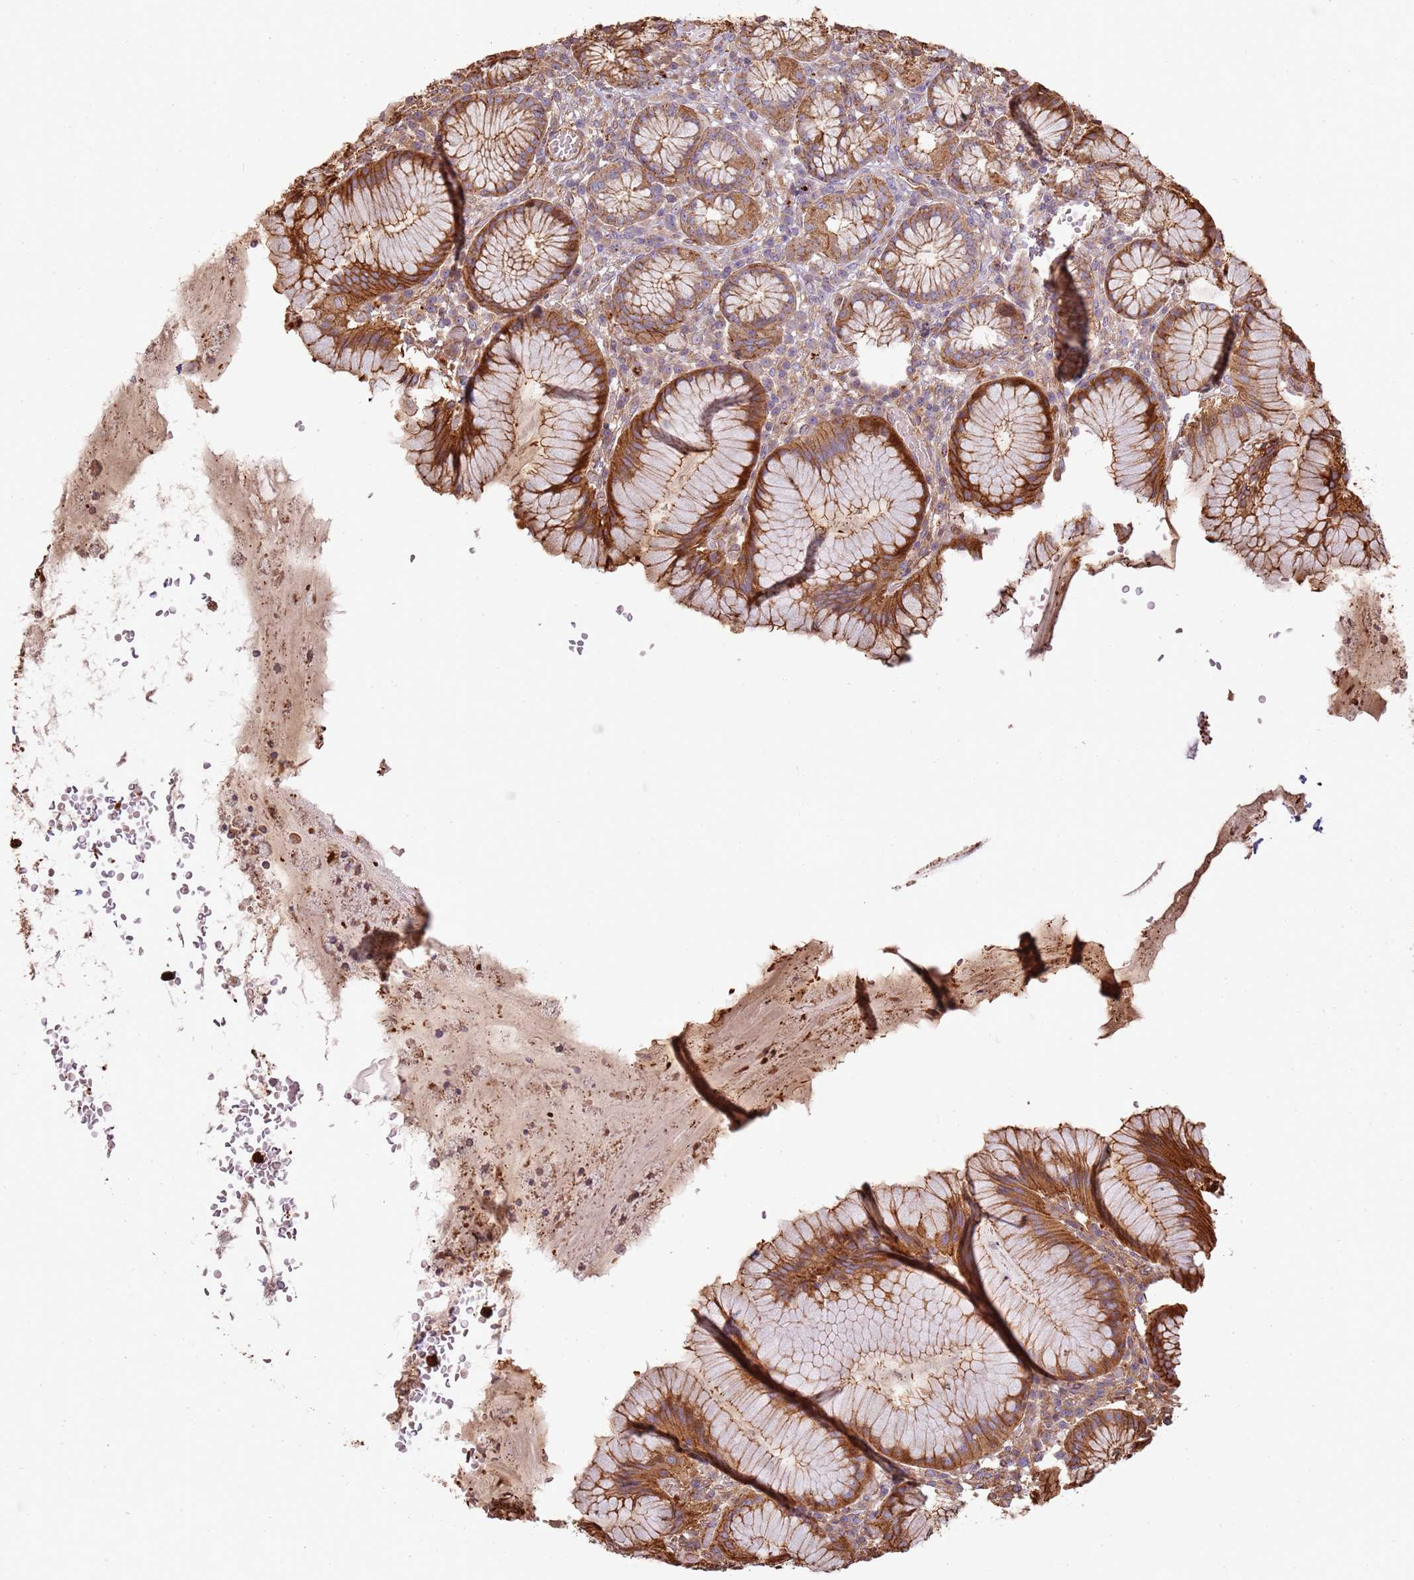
{"staining": {"intensity": "strong", "quantity": ">75%", "location": "cytoplasmic/membranous"}, "tissue": "stomach", "cell_type": "Glandular cells", "image_type": "normal", "snomed": [{"axis": "morphology", "description": "Normal tissue, NOS"}, {"axis": "topography", "description": "Stomach"}], "caption": "Protein staining of benign stomach exhibits strong cytoplasmic/membranous expression in about >75% of glandular cells. (DAB (3,3'-diaminobenzidine) IHC, brown staining for protein, blue staining for nuclei).", "gene": "NDUFAF4", "patient": {"sex": "male", "age": 55}}